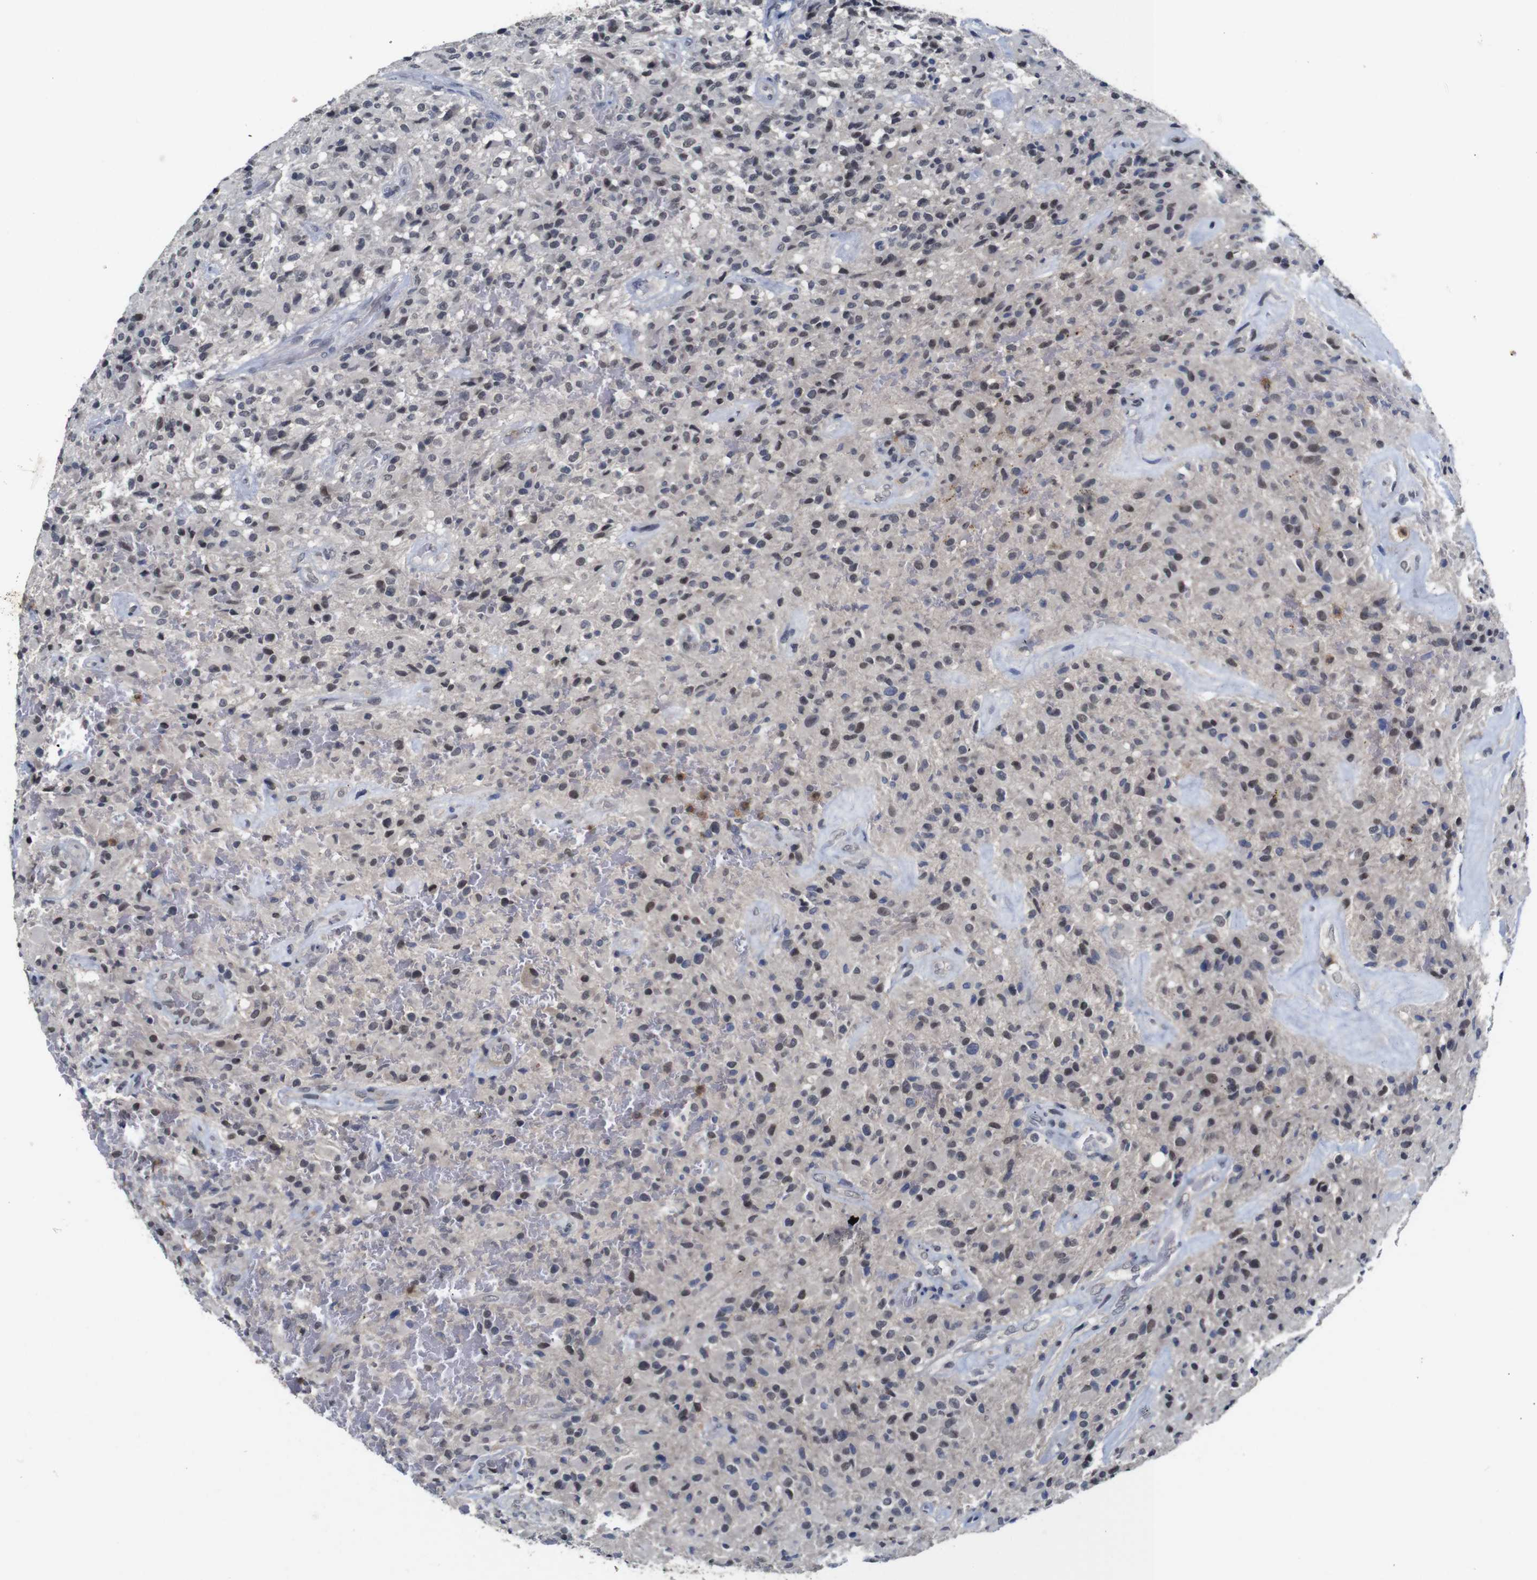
{"staining": {"intensity": "negative", "quantity": "none", "location": "none"}, "tissue": "glioma", "cell_type": "Tumor cells", "image_type": "cancer", "snomed": [{"axis": "morphology", "description": "Glioma, malignant, High grade"}, {"axis": "topography", "description": "Brain"}], "caption": "A photomicrograph of glioma stained for a protein displays no brown staining in tumor cells.", "gene": "NTRK3", "patient": {"sex": "male", "age": 71}}